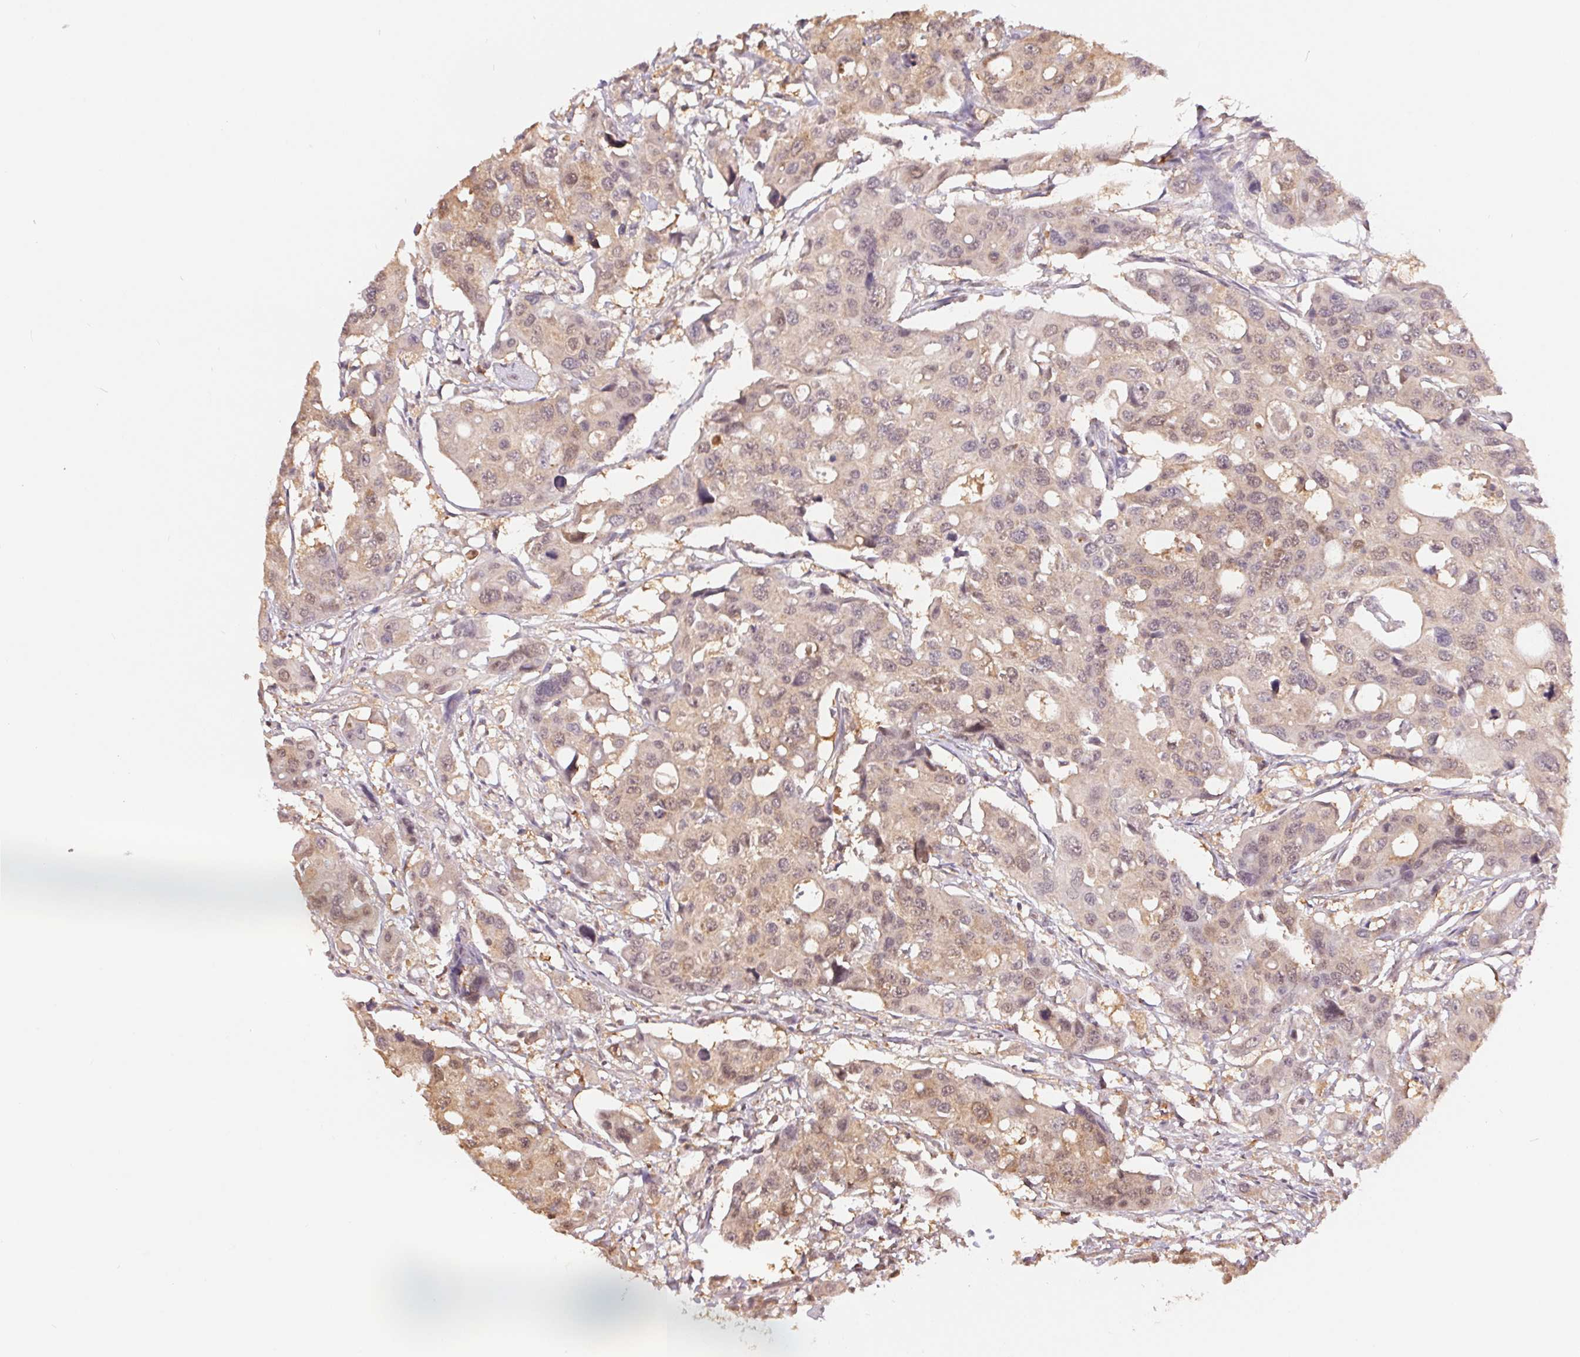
{"staining": {"intensity": "weak", "quantity": "25%-75%", "location": "cytoplasmic/membranous,nuclear"}, "tissue": "colorectal cancer", "cell_type": "Tumor cells", "image_type": "cancer", "snomed": [{"axis": "morphology", "description": "Adenocarcinoma, NOS"}, {"axis": "topography", "description": "Colon"}], "caption": "Immunohistochemistry (IHC) histopathology image of human colorectal adenocarcinoma stained for a protein (brown), which reveals low levels of weak cytoplasmic/membranous and nuclear expression in about 25%-75% of tumor cells.", "gene": "CDC123", "patient": {"sex": "male", "age": 77}}